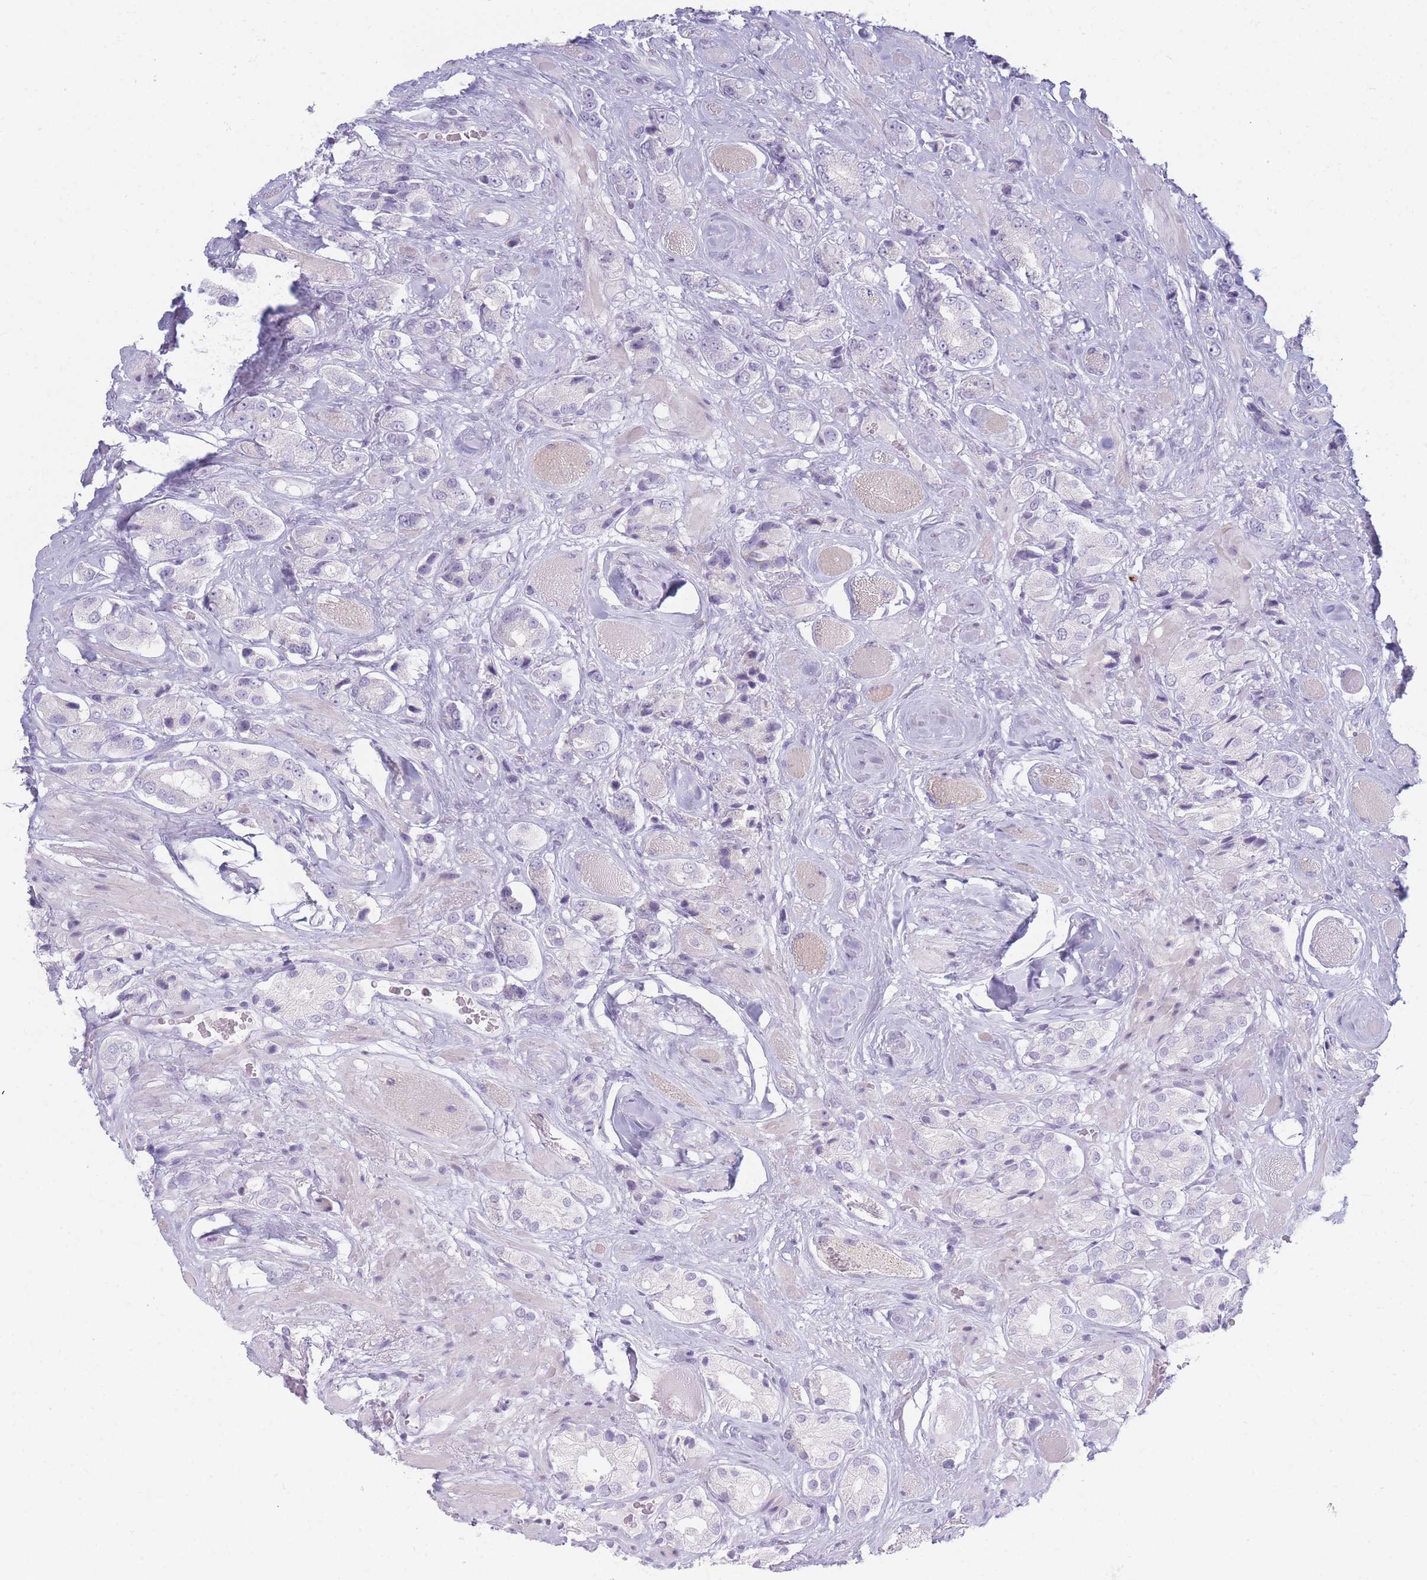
{"staining": {"intensity": "negative", "quantity": "none", "location": "none"}, "tissue": "prostate cancer", "cell_type": "Tumor cells", "image_type": "cancer", "snomed": [{"axis": "morphology", "description": "Adenocarcinoma, High grade"}, {"axis": "topography", "description": "Prostate and seminal vesicle, NOS"}], "caption": "This is a photomicrograph of IHC staining of prostate high-grade adenocarcinoma, which shows no staining in tumor cells. Brightfield microscopy of immunohistochemistry (IHC) stained with DAB (brown) and hematoxylin (blue), captured at high magnification.", "gene": "PLEKHG2", "patient": {"sex": "male", "age": 64}}